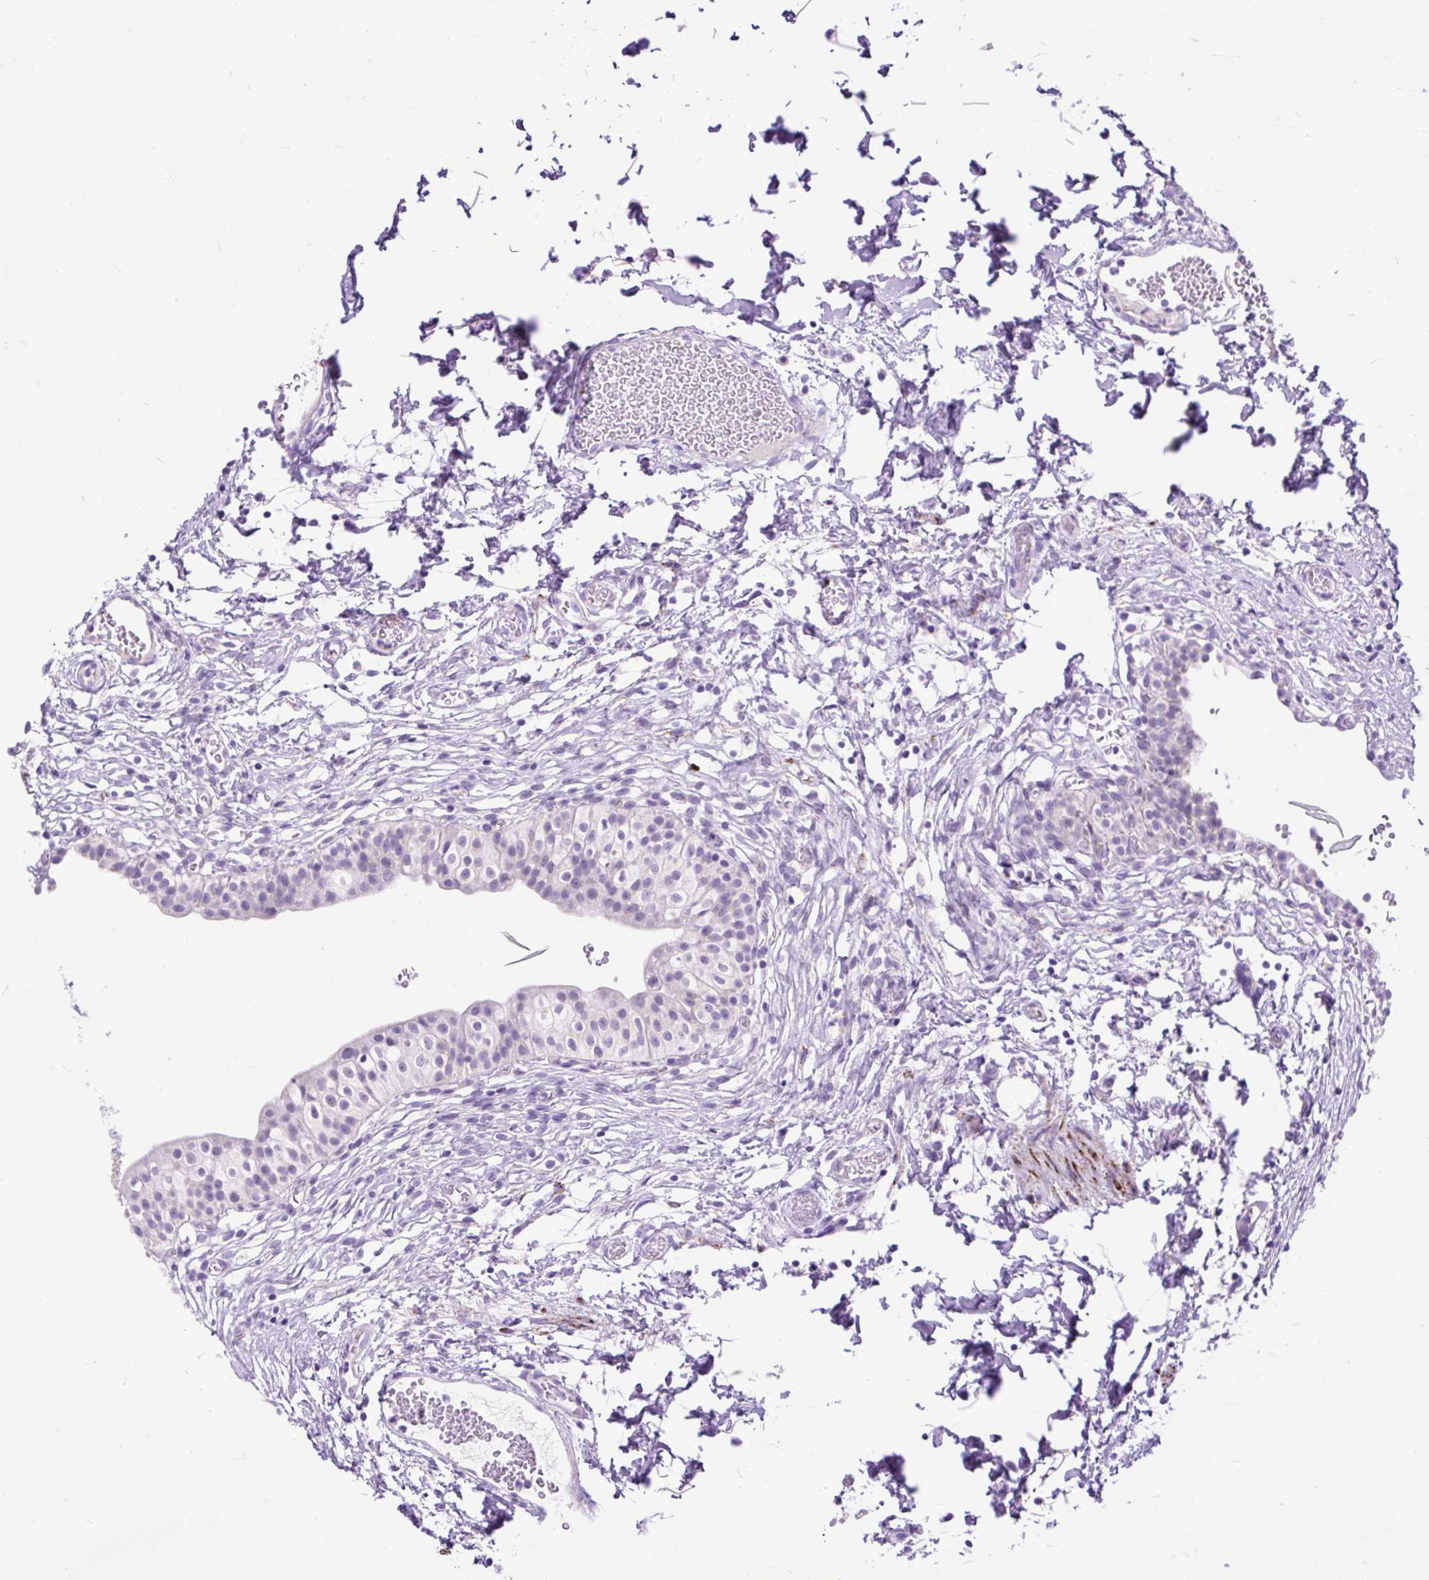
{"staining": {"intensity": "negative", "quantity": "none", "location": "none"}, "tissue": "urinary bladder", "cell_type": "Urothelial cells", "image_type": "normal", "snomed": [{"axis": "morphology", "description": "Normal tissue, NOS"}, {"axis": "topography", "description": "Urinary bladder"}, {"axis": "topography", "description": "Peripheral nerve tissue"}], "caption": "Urinary bladder stained for a protein using IHC shows no positivity urothelial cells.", "gene": "ZNF256", "patient": {"sex": "male", "age": 55}}